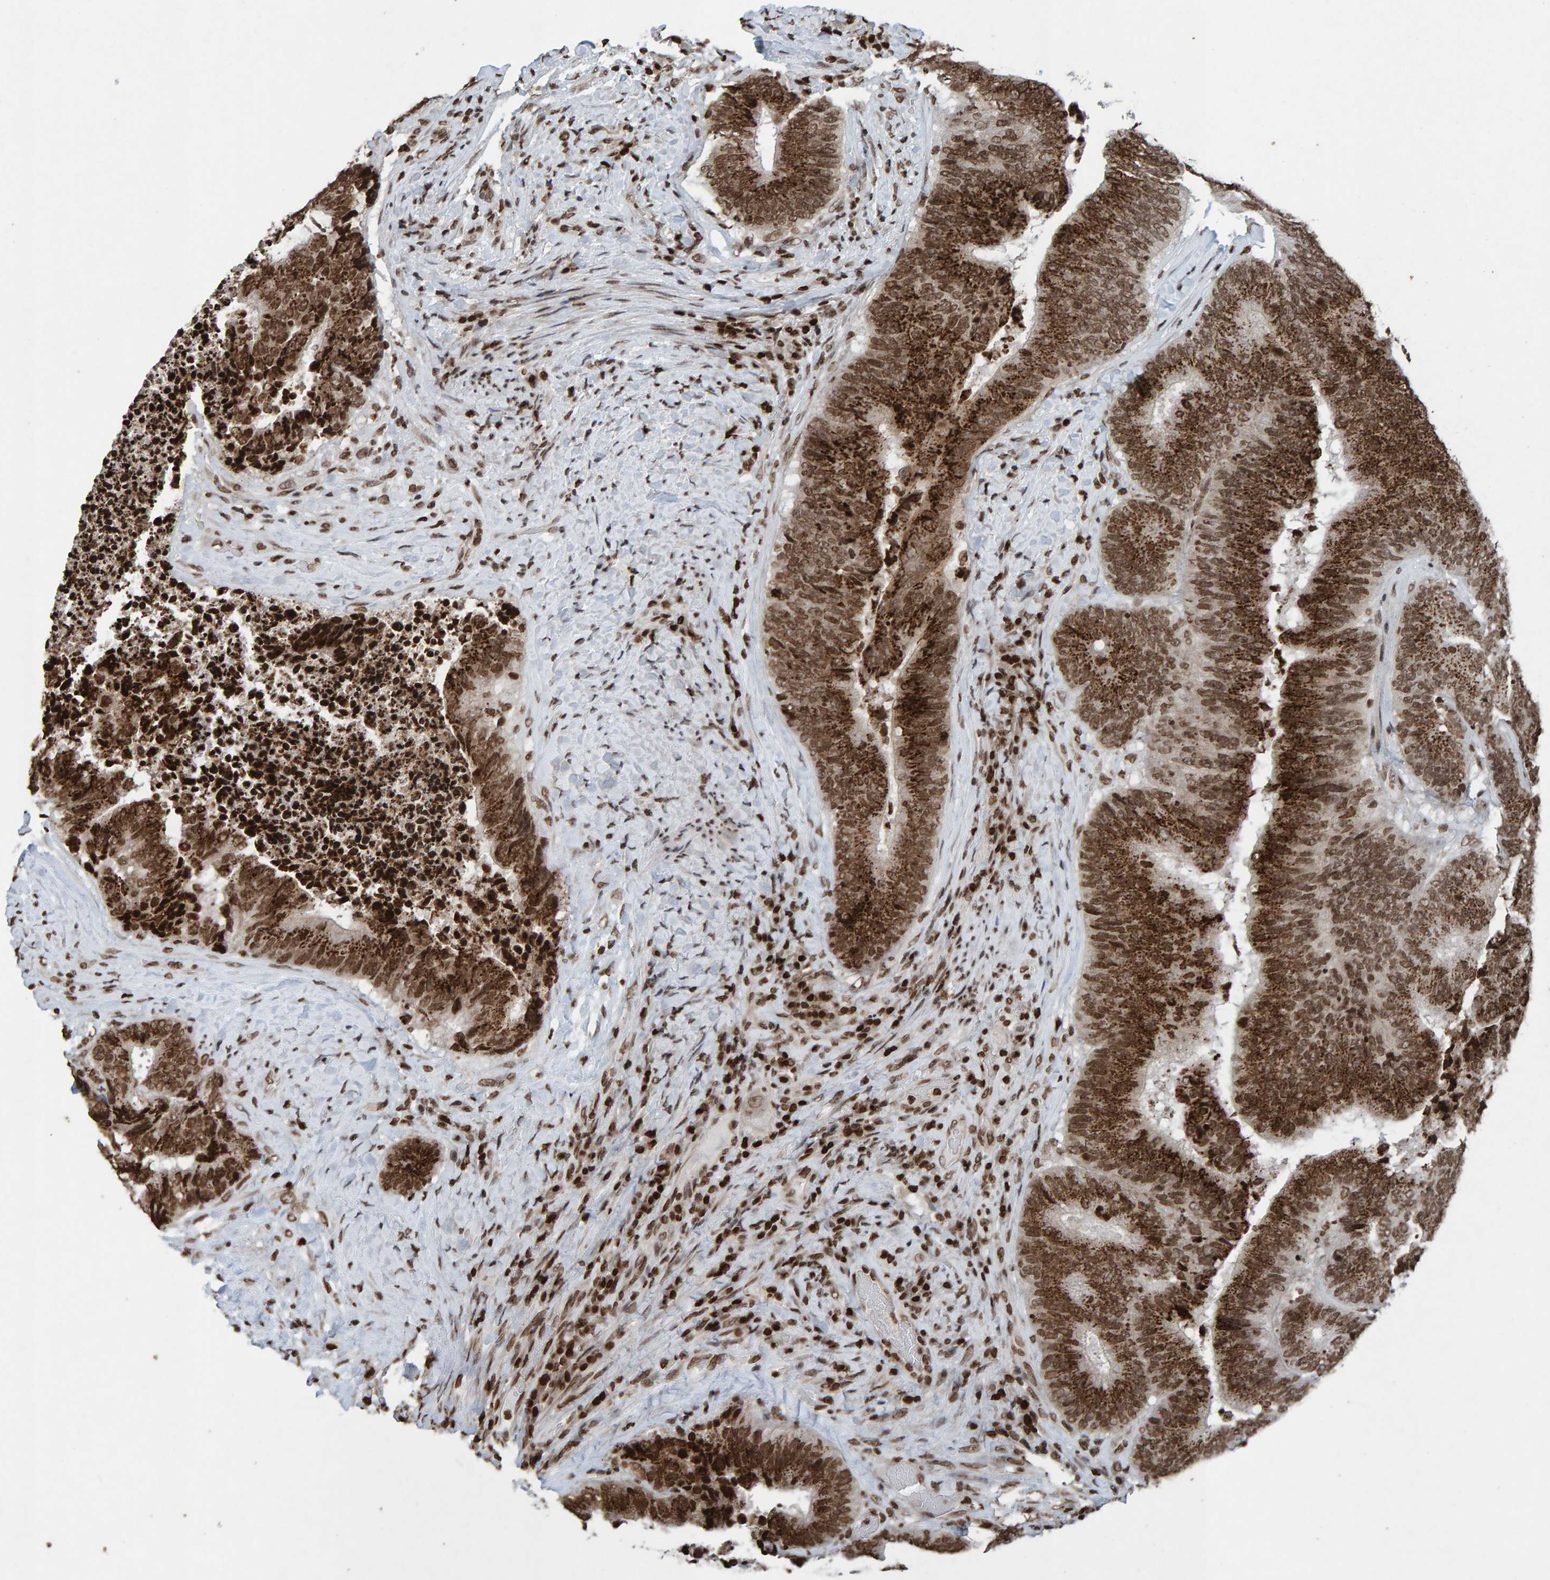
{"staining": {"intensity": "strong", "quantity": ">75%", "location": "cytoplasmic/membranous,nuclear"}, "tissue": "colorectal cancer", "cell_type": "Tumor cells", "image_type": "cancer", "snomed": [{"axis": "morphology", "description": "Adenocarcinoma, NOS"}, {"axis": "topography", "description": "Rectum"}], "caption": "This is an image of immunohistochemistry (IHC) staining of colorectal adenocarcinoma, which shows strong expression in the cytoplasmic/membranous and nuclear of tumor cells.", "gene": "H2AZ1", "patient": {"sex": "male", "age": 72}}